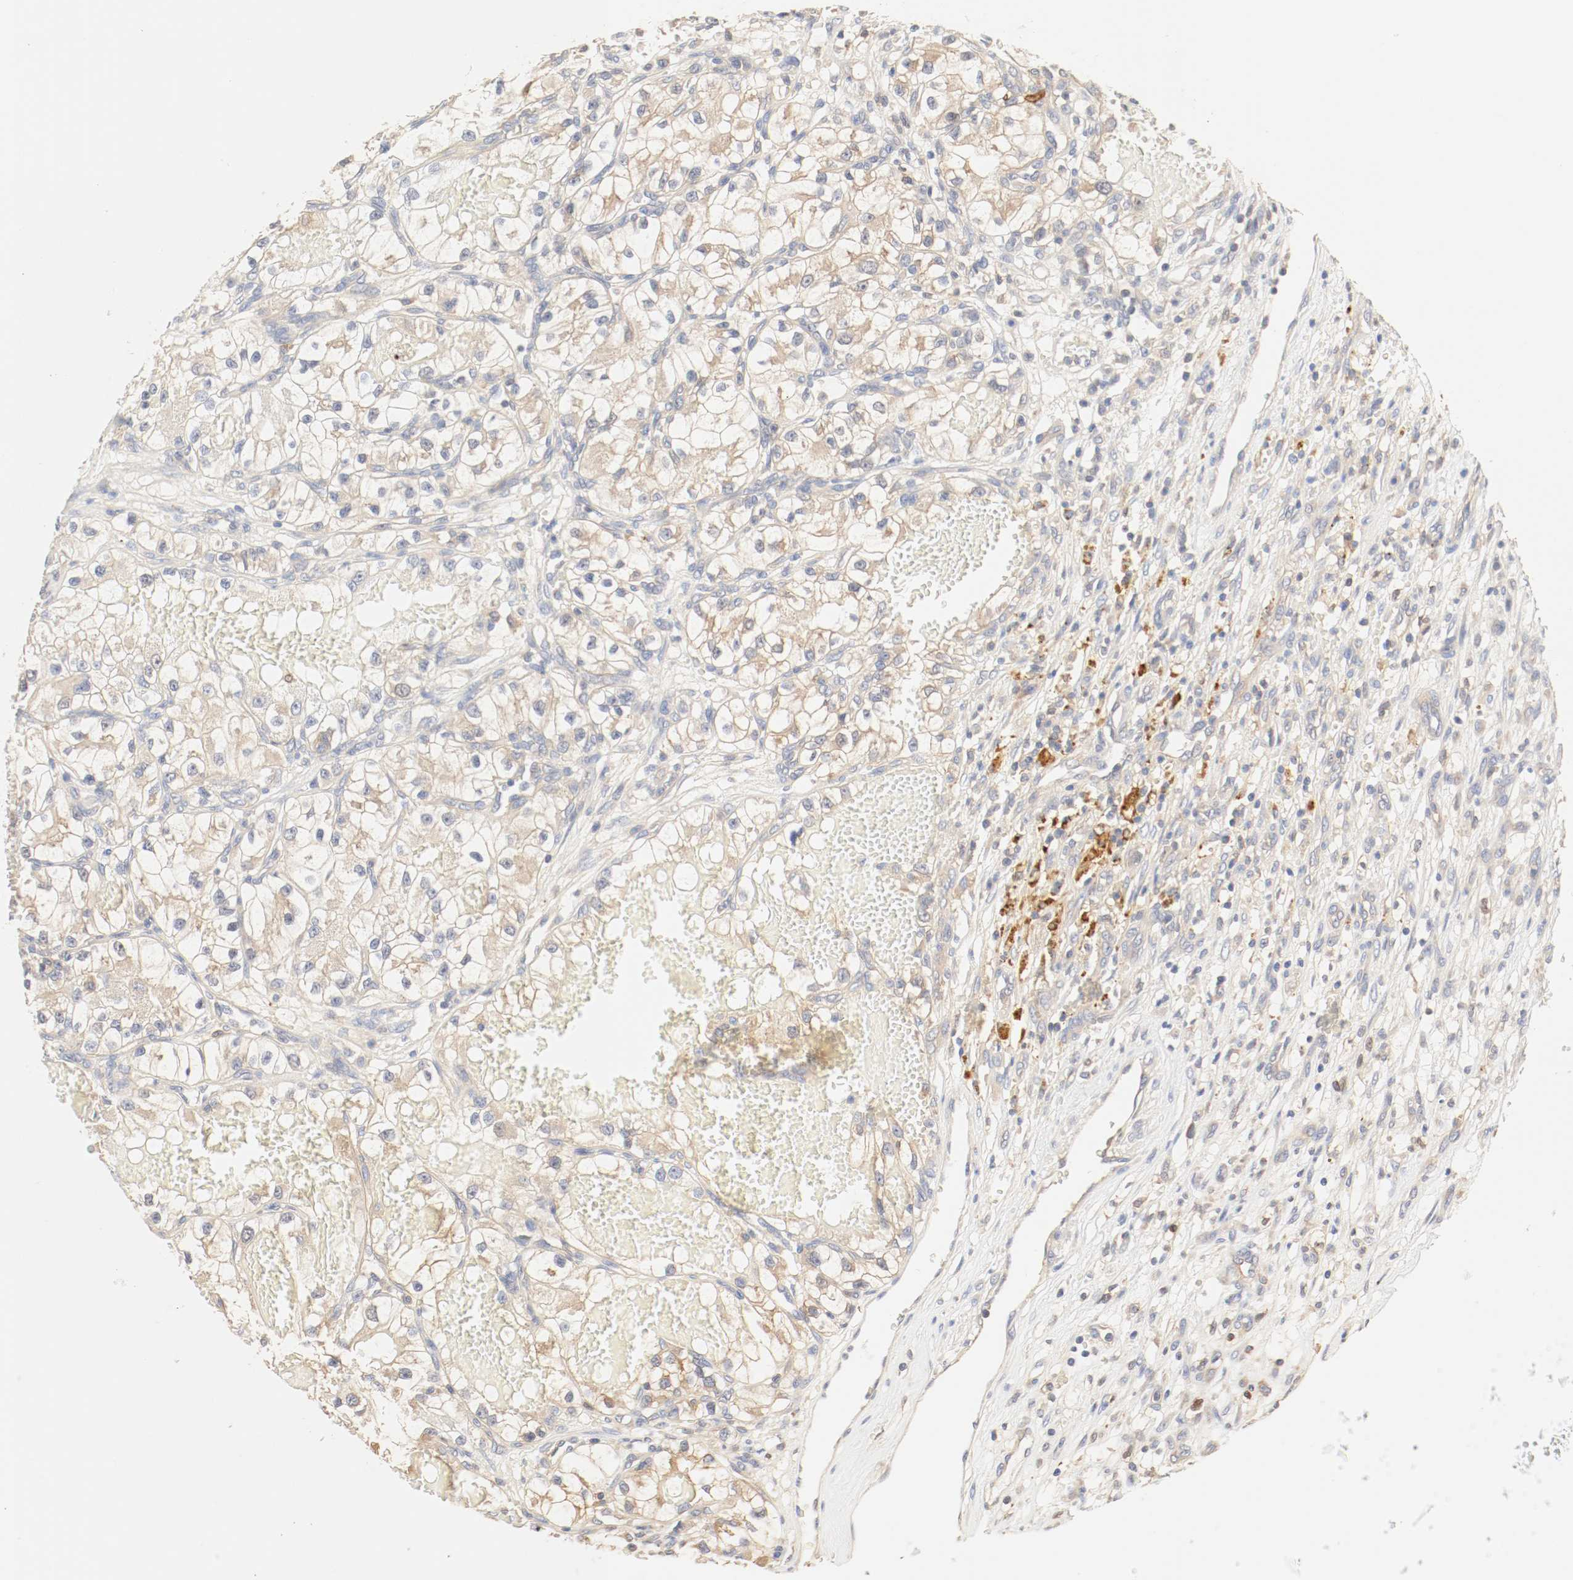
{"staining": {"intensity": "moderate", "quantity": ">75%", "location": "cytoplasmic/membranous"}, "tissue": "renal cancer", "cell_type": "Tumor cells", "image_type": "cancer", "snomed": [{"axis": "morphology", "description": "Adenocarcinoma, NOS"}, {"axis": "topography", "description": "Kidney"}], "caption": "Protein analysis of renal adenocarcinoma tissue displays moderate cytoplasmic/membranous staining in approximately >75% of tumor cells. The staining was performed using DAB to visualize the protein expression in brown, while the nuclei were stained in blue with hematoxylin (Magnification: 20x).", "gene": "GIT1", "patient": {"sex": "female", "age": 57}}